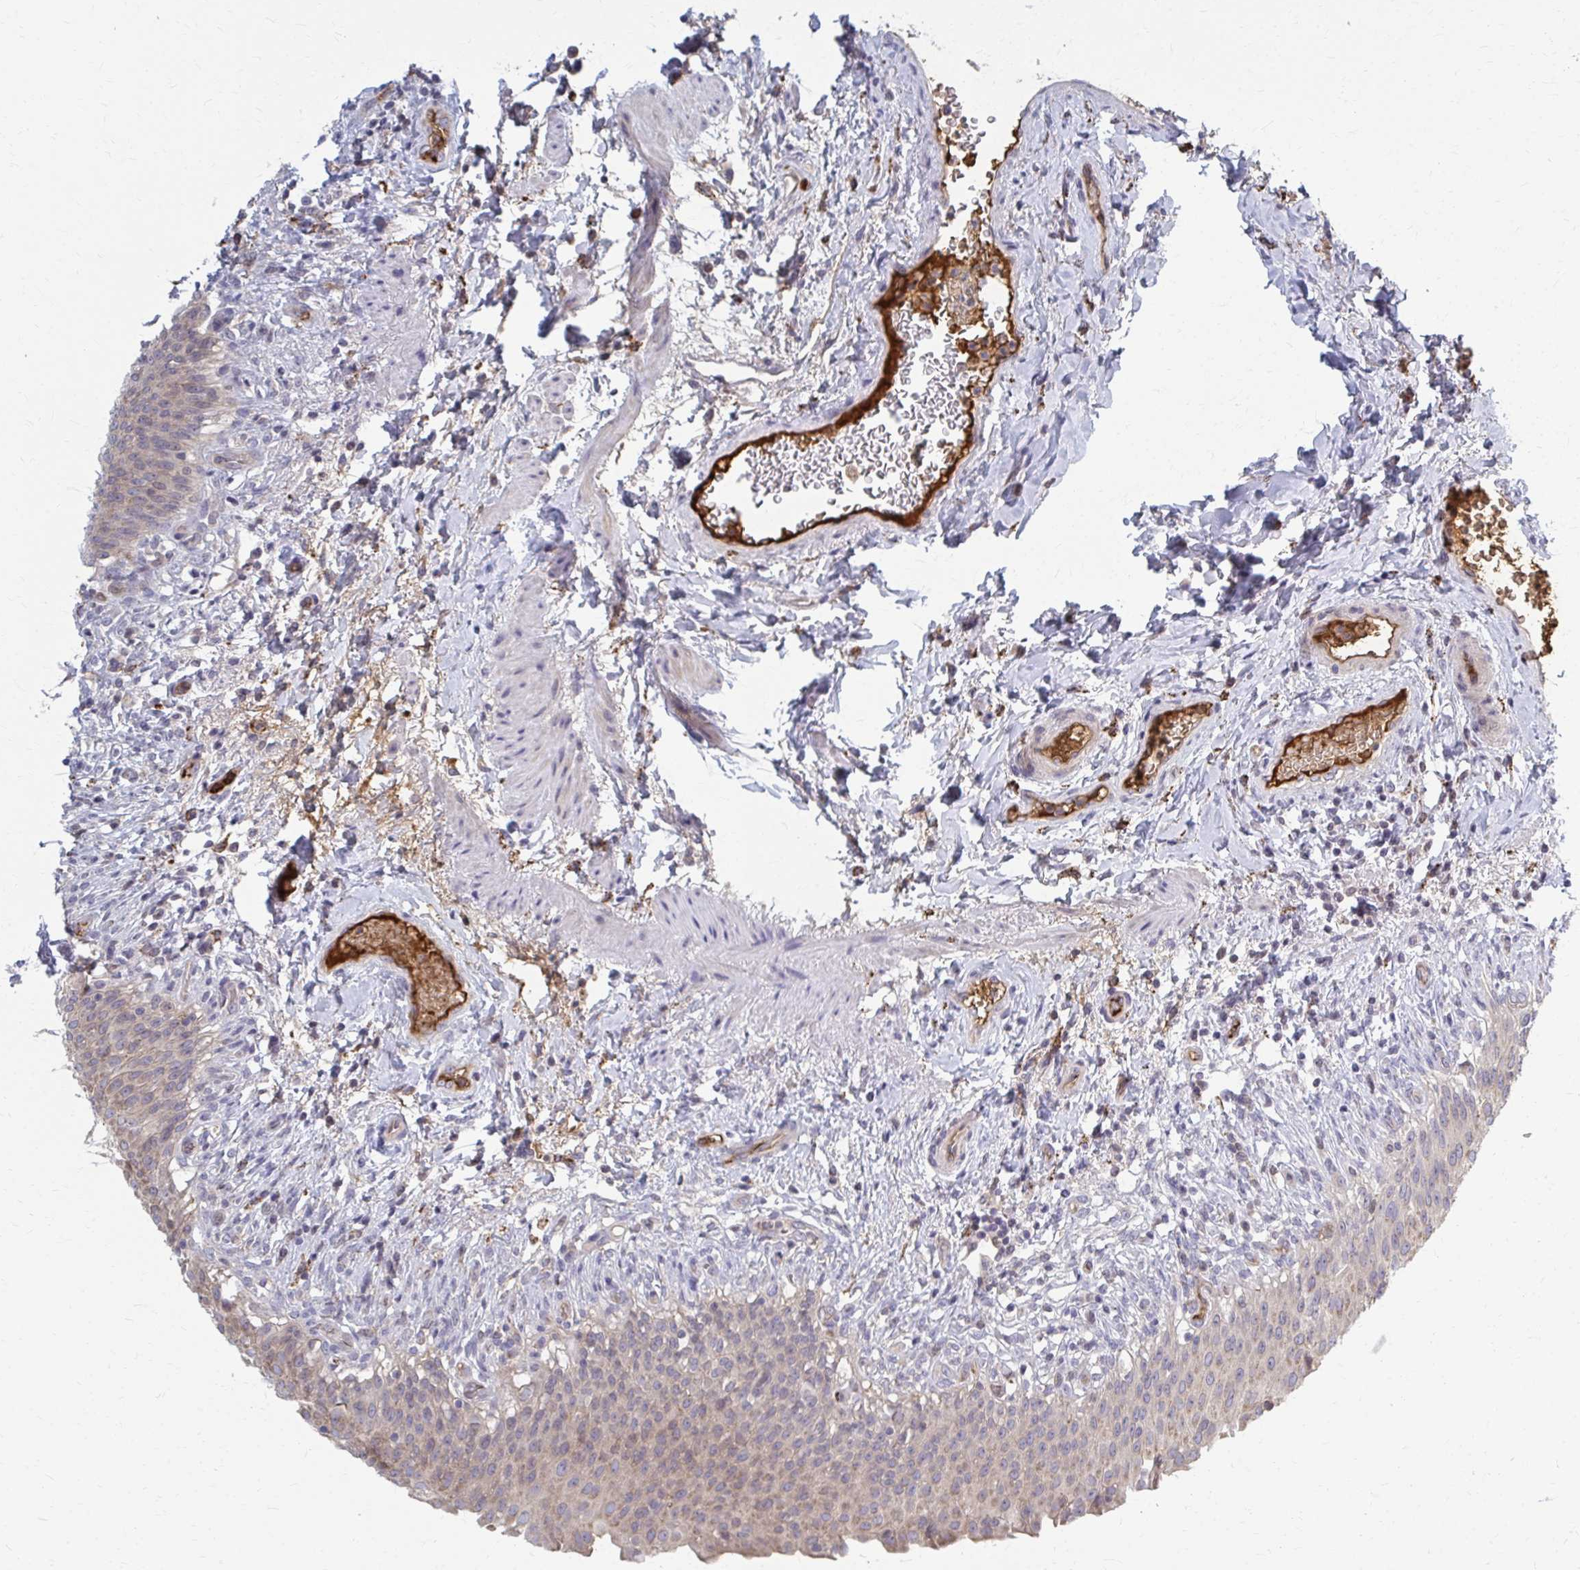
{"staining": {"intensity": "weak", "quantity": ">75%", "location": "cytoplasmic/membranous"}, "tissue": "urinary bladder", "cell_type": "Urothelial cells", "image_type": "normal", "snomed": [{"axis": "morphology", "description": "Normal tissue, NOS"}, {"axis": "topography", "description": "Urinary bladder"}, {"axis": "topography", "description": "Peripheral nerve tissue"}], "caption": "This is a histology image of IHC staining of normal urinary bladder, which shows weak positivity in the cytoplasmic/membranous of urothelial cells.", "gene": "MCRIP2", "patient": {"sex": "female", "age": 60}}